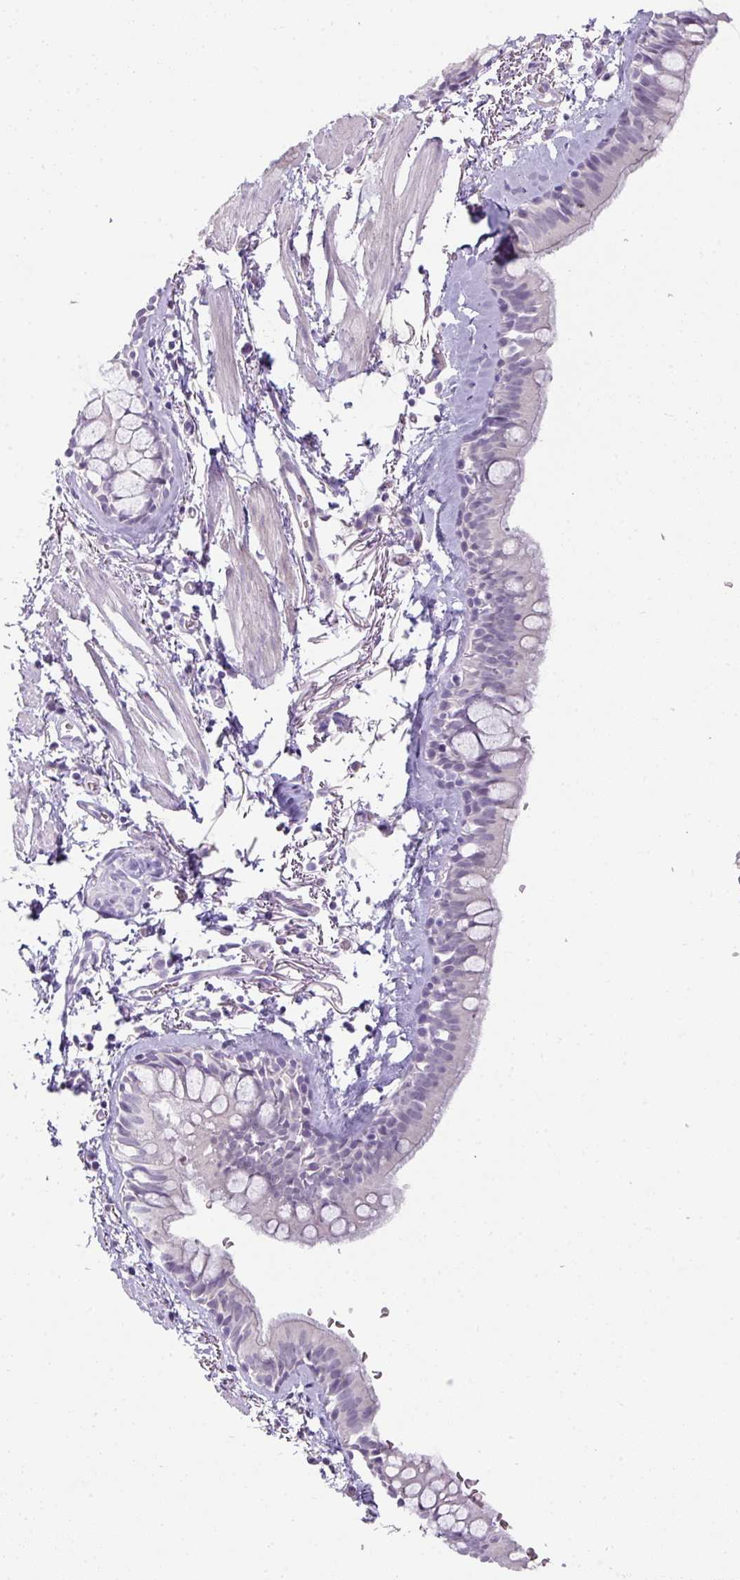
{"staining": {"intensity": "negative", "quantity": "none", "location": "none"}, "tissue": "bronchus", "cell_type": "Respiratory epithelial cells", "image_type": "normal", "snomed": [{"axis": "morphology", "description": "Normal tissue, NOS"}, {"axis": "topography", "description": "Bronchus"}], "caption": "The photomicrograph displays no significant positivity in respiratory epithelial cells of bronchus. (IHC, brightfield microscopy, high magnification).", "gene": "OR52N1", "patient": {"sex": "male", "age": 67}}